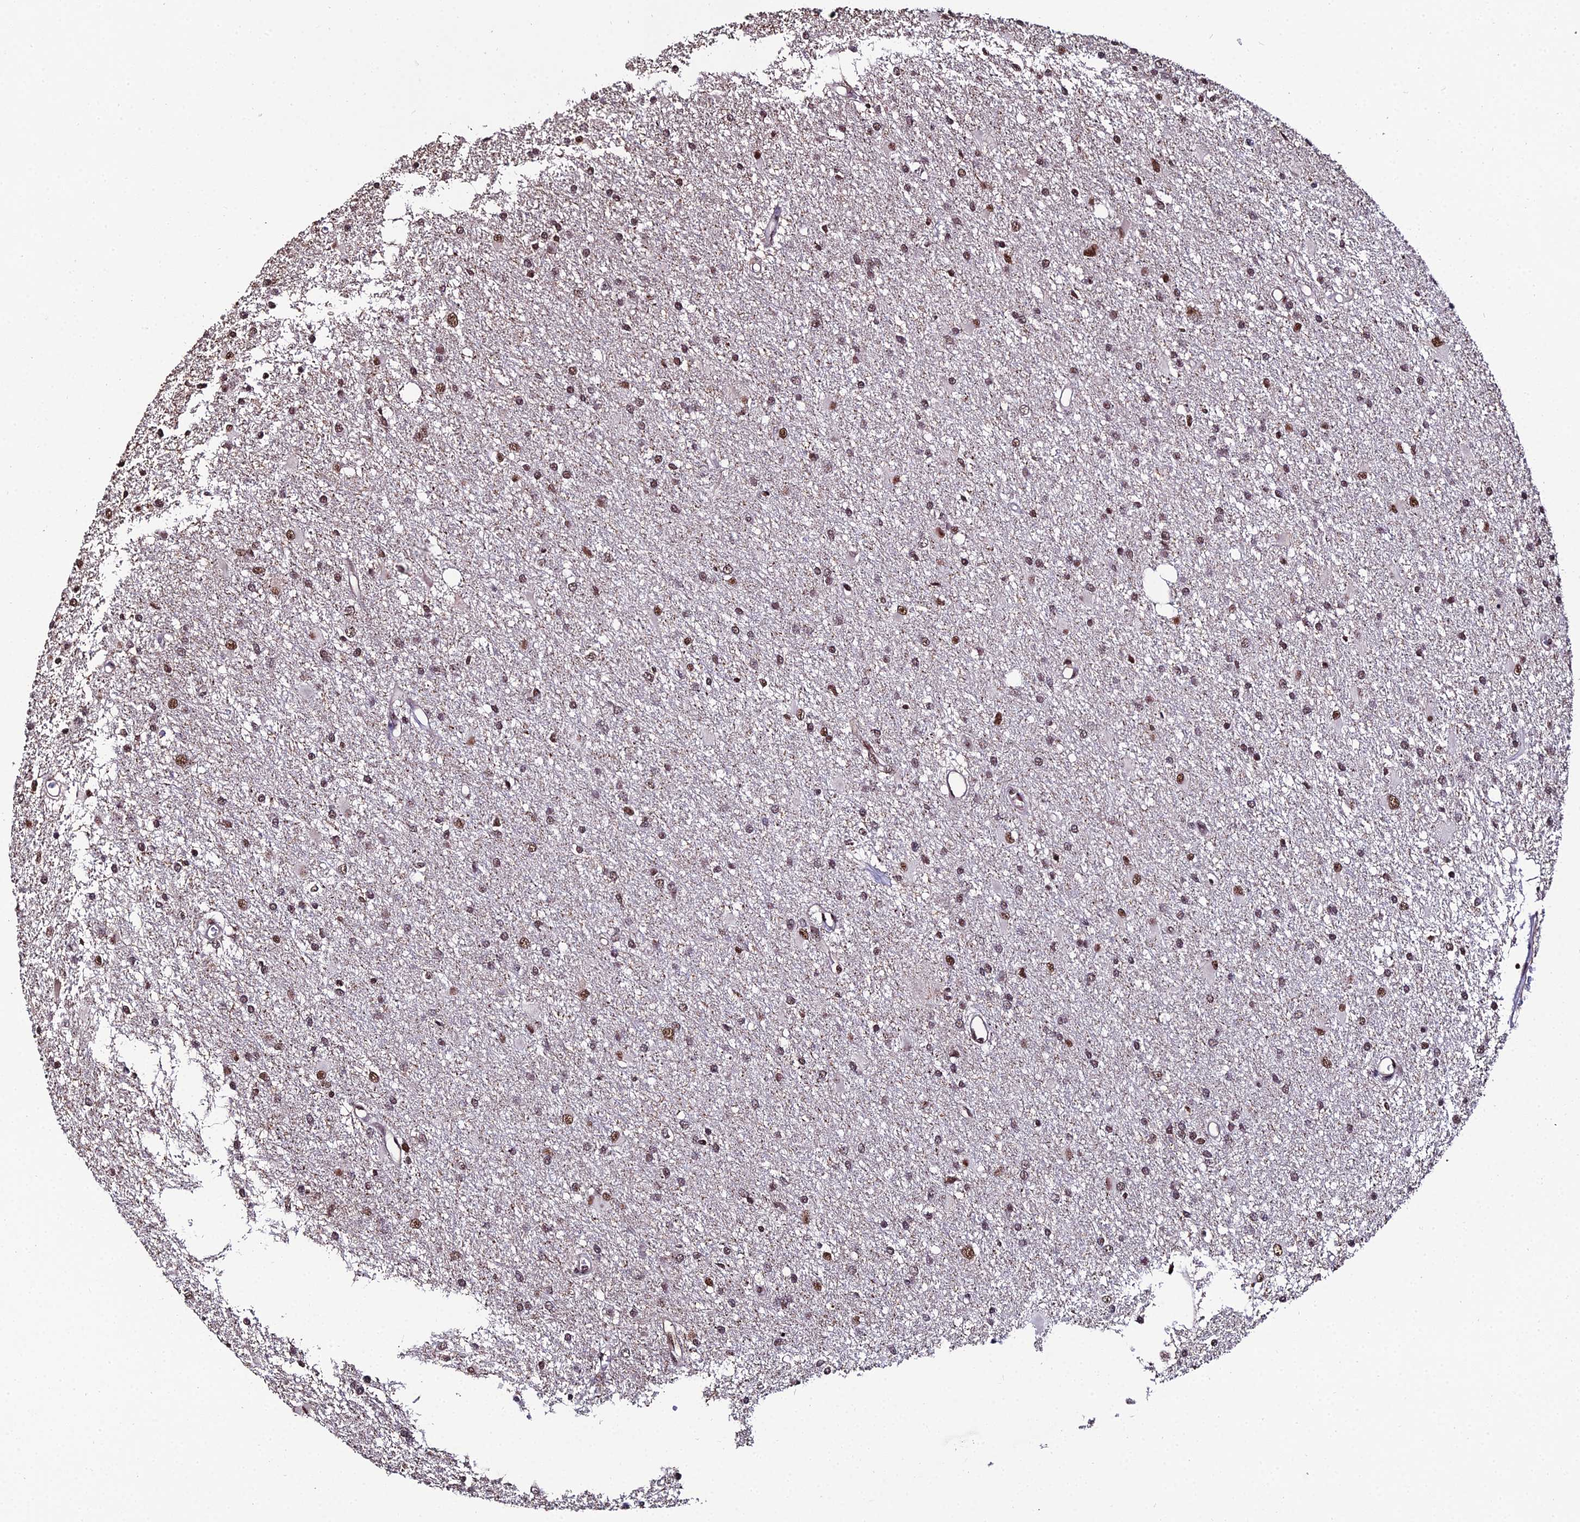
{"staining": {"intensity": "moderate", "quantity": "25%-75%", "location": "nuclear"}, "tissue": "glioma", "cell_type": "Tumor cells", "image_type": "cancer", "snomed": [{"axis": "morphology", "description": "Glioma, malignant, High grade"}, {"axis": "topography", "description": "Brain"}], "caption": "Immunohistochemical staining of high-grade glioma (malignant) demonstrates medium levels of moderate nuclear expression in about 25%-75% of tumor cells.", "gene": "PPP4C", "patient": {"sex": "female", "age": 50}}